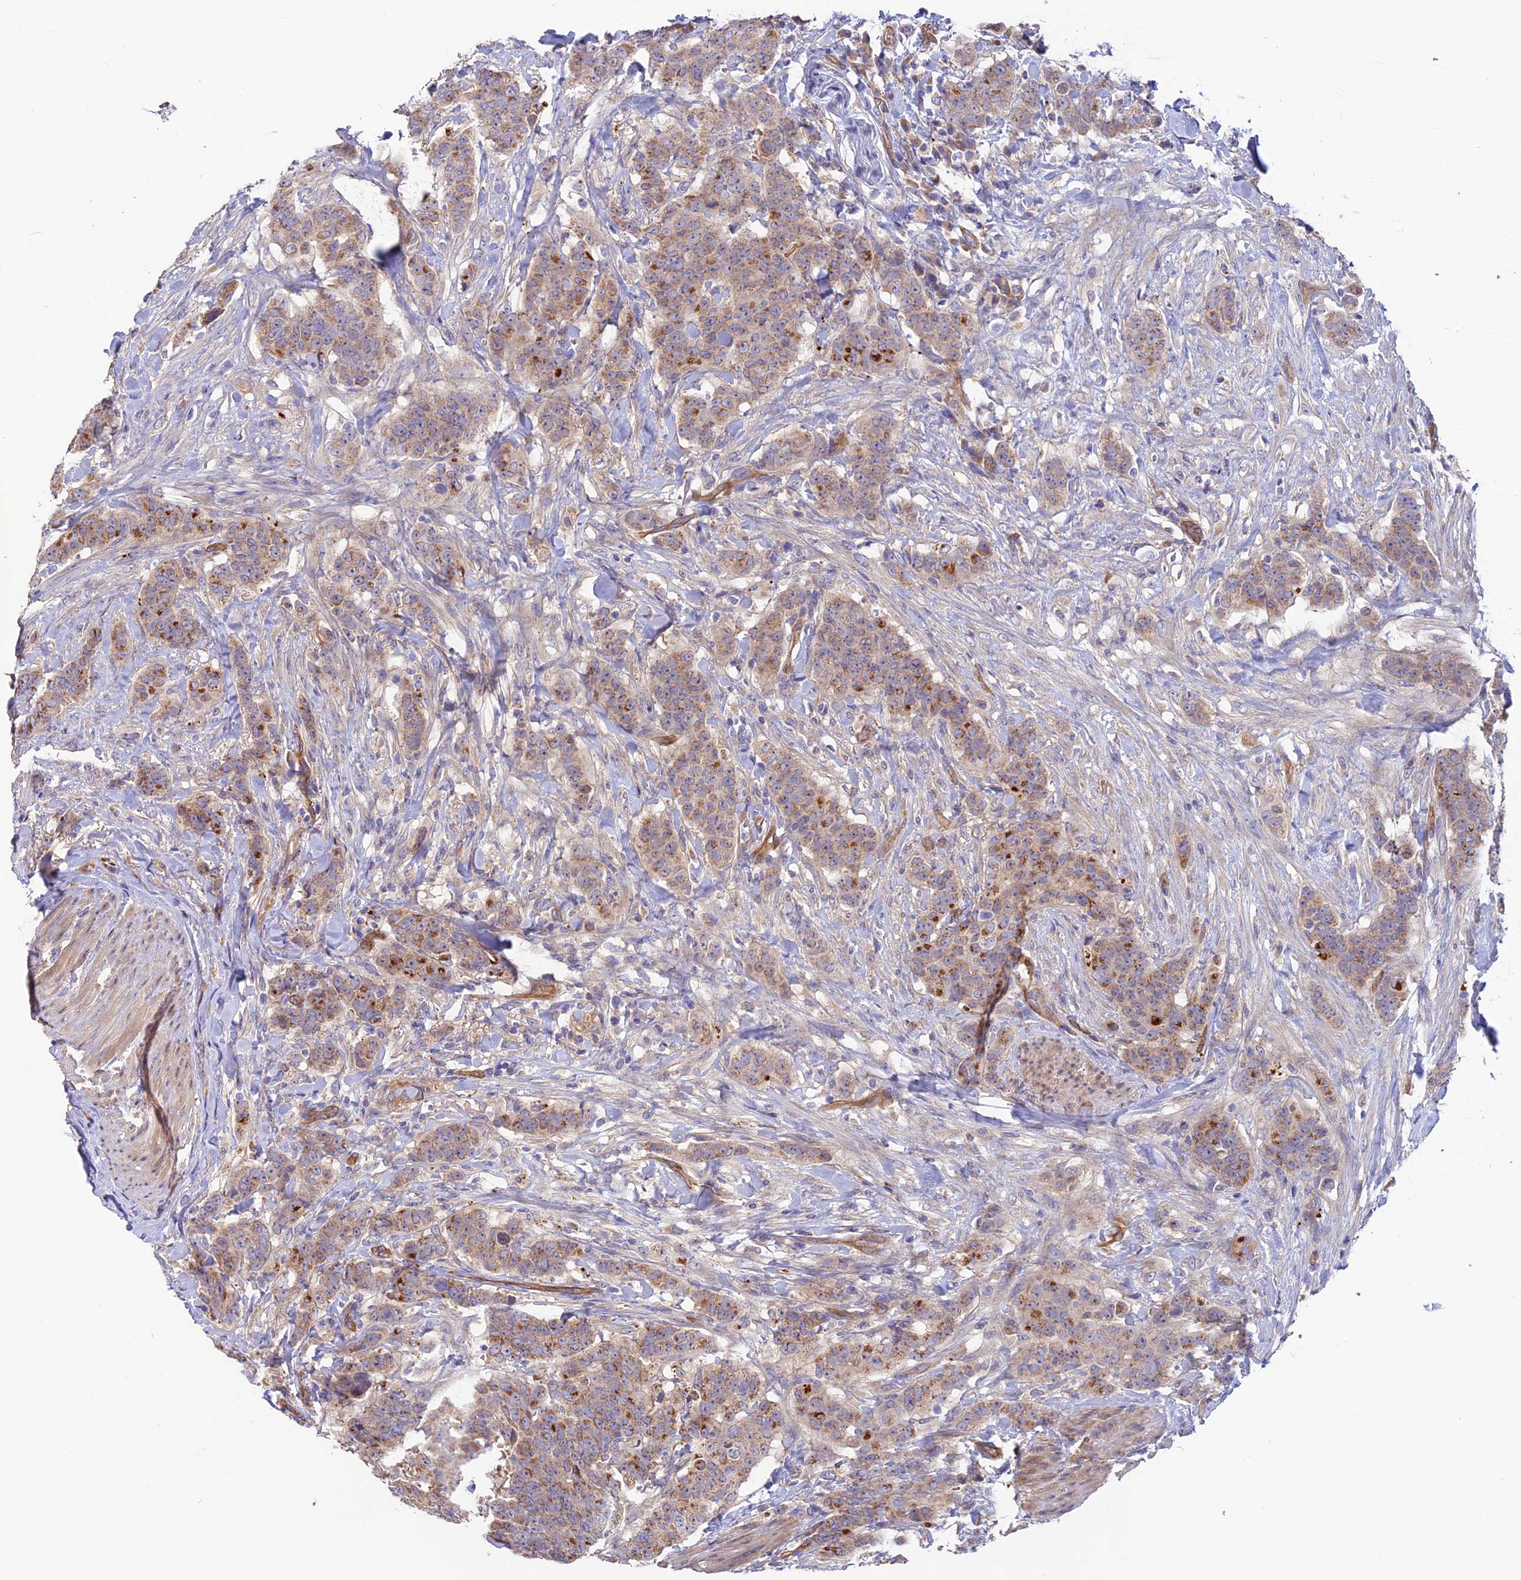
{"staining": {"intensity": "moderate", "quantity": ">75%", "location": "cytoplasmic/membranous"}, "tissue": "breast cancer", "cell_type": "Tumor cells", "image_type": "cancer", "snomed": [{"axis": "morphology", "description": "Duct carcinoma"}, {"axis": "topography", "description": "Breast"}], "caption": "DAB immunohistochemical staining of human breast cancer shows moderate cytoplasmic/membranous protein positivity in about >75% of tumor cells.", "gene": "DUS3L", "patient": {"sex": "female", "age": 40}}